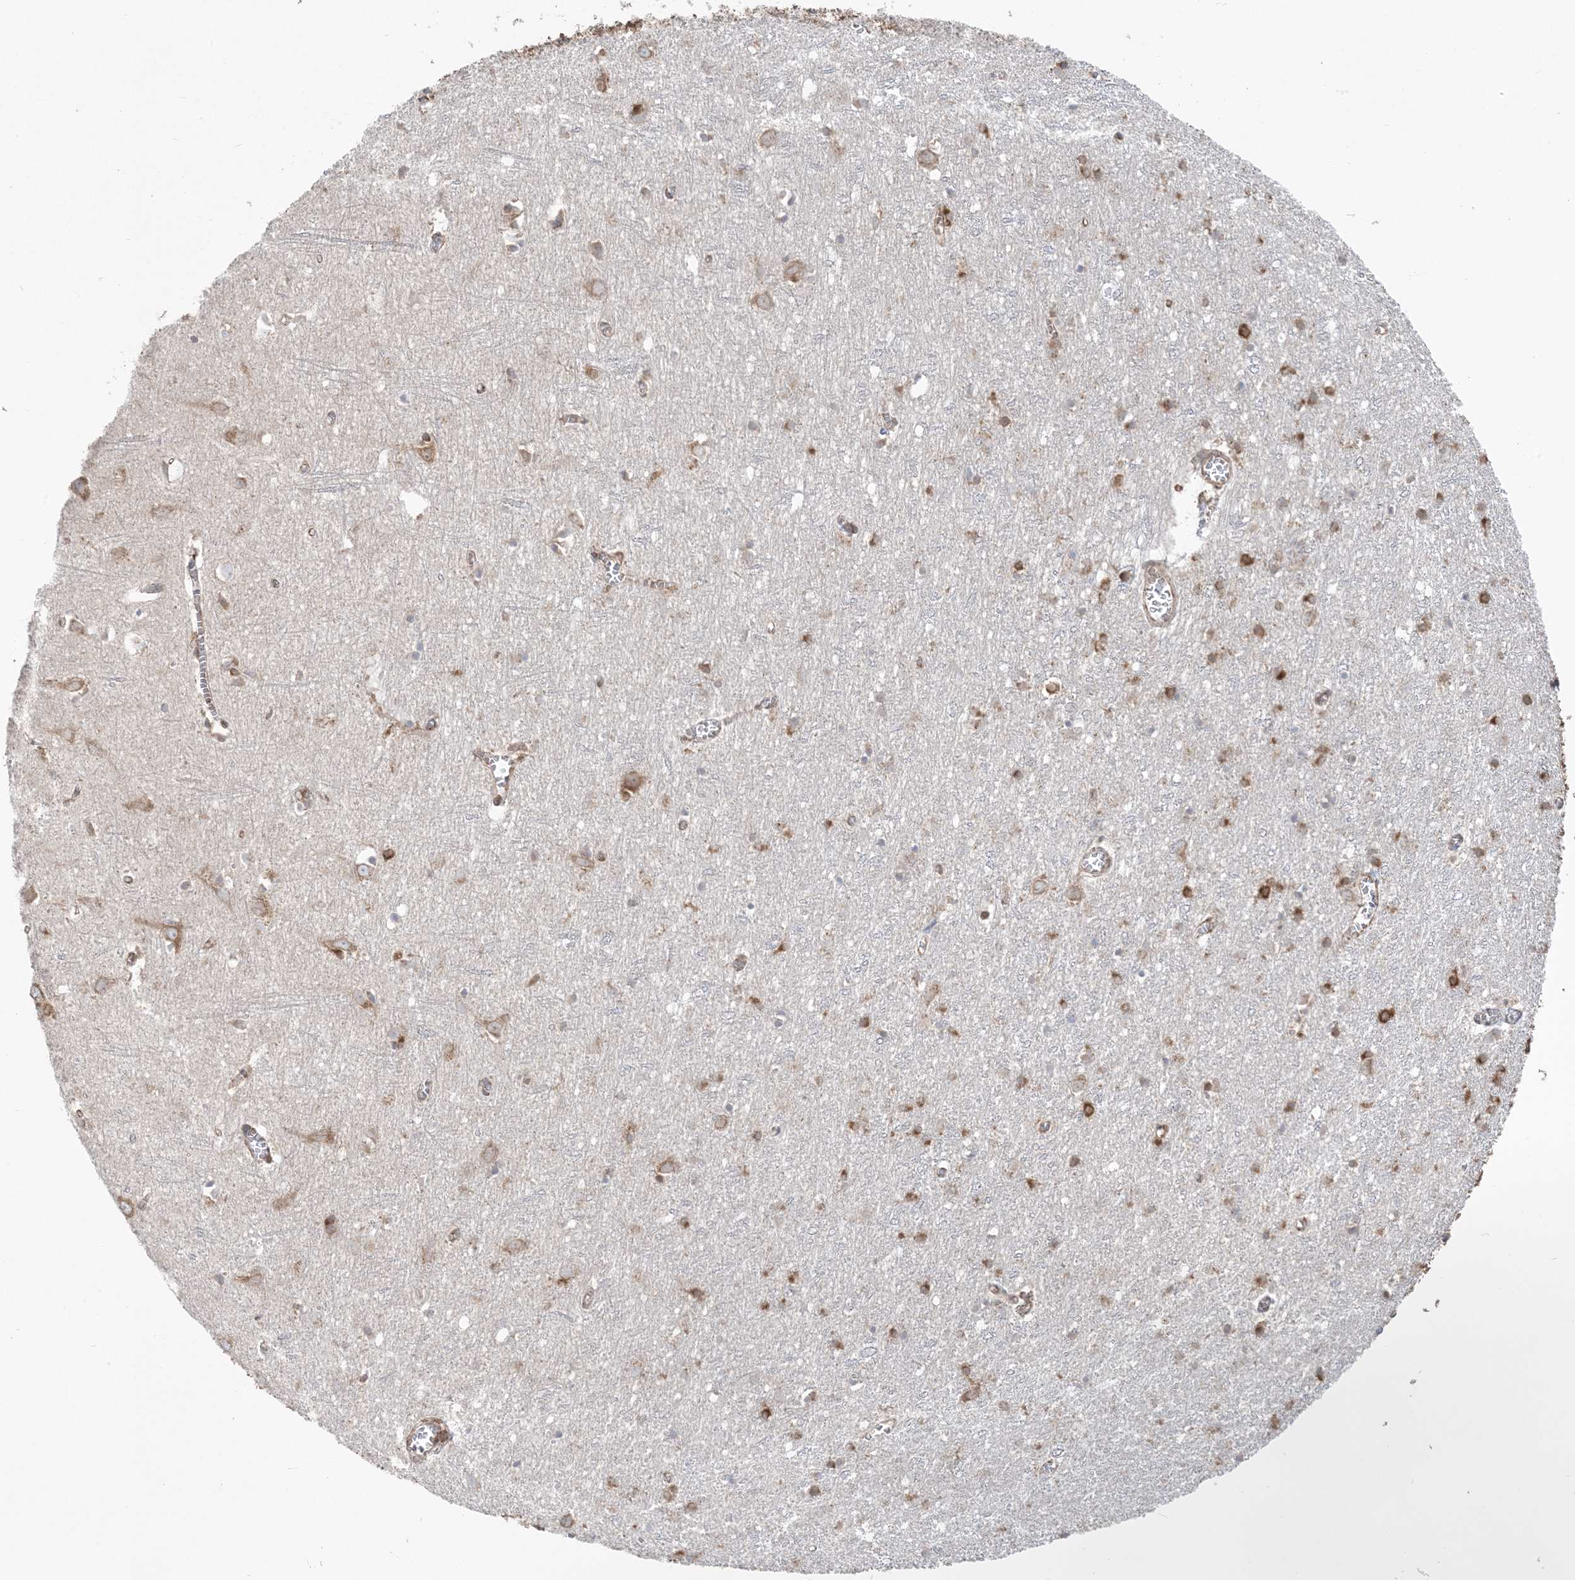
{"staining": {"intensity": "moderate", "quantity": "25%-75%", "location": "cytoplasmic/membranous"}, "tissue": "cerebral cortex", "cell_type": "Endothelial cells", "image_type": "normal", "snomed": [{"axis": "morphology", "description": "Normal tissue, NOS"}, {"axis": "topography", "description": "Cerebral cortex"}], "caption": "Cerebral cortex stained with DAB IHC demonstrates medium levels of moderate cytoplasmic/membranous positivity in approximately 25%-75% of endothelial cells.", "gene": "UBXN4", "patient": {"sex": "female", "age": 64}}